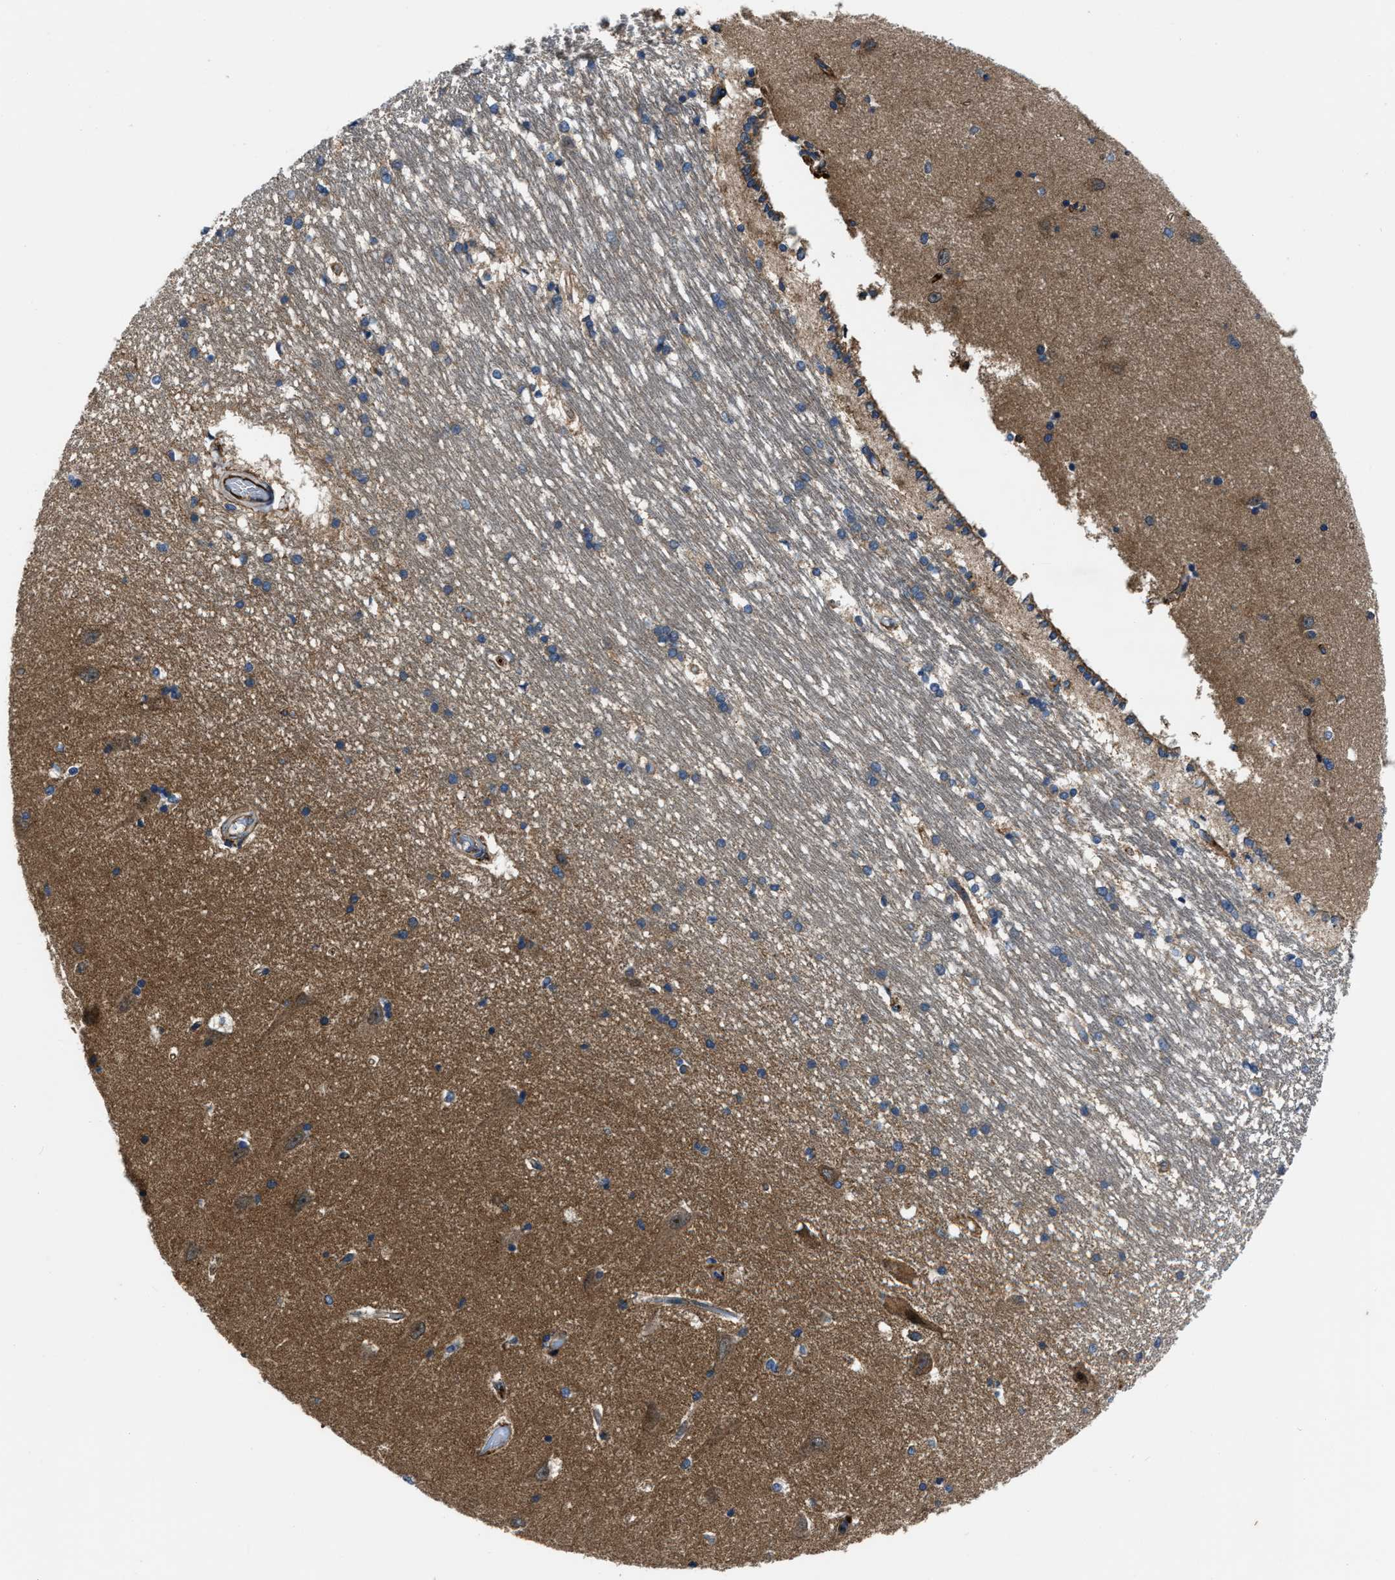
{"staining": {"intensity": "weak", "quantity": "<25%", "location": "cytoplasmic/membranous"}, "tissue": "hippocampus", "cell_type": "Glial cells", "image_type": "normal", "snomed": [{"axis": "morphology", "description": "Normal tissue, NOS"}, {"axis": "topography", "description": "Hippocampus"}], "caption": "Immunohistochemistry (IHC) of normal hippocampus displays no positivity in glial cells. The staining was performed using DAB (3,3'-diaminobenzidine) to visualize the protein expression in brown, while the nuclei were stained in blue with hematoxylin (Magnification: 20x).", "gene": "ERC1", "patient": {"sex": "male", "age": 45}}